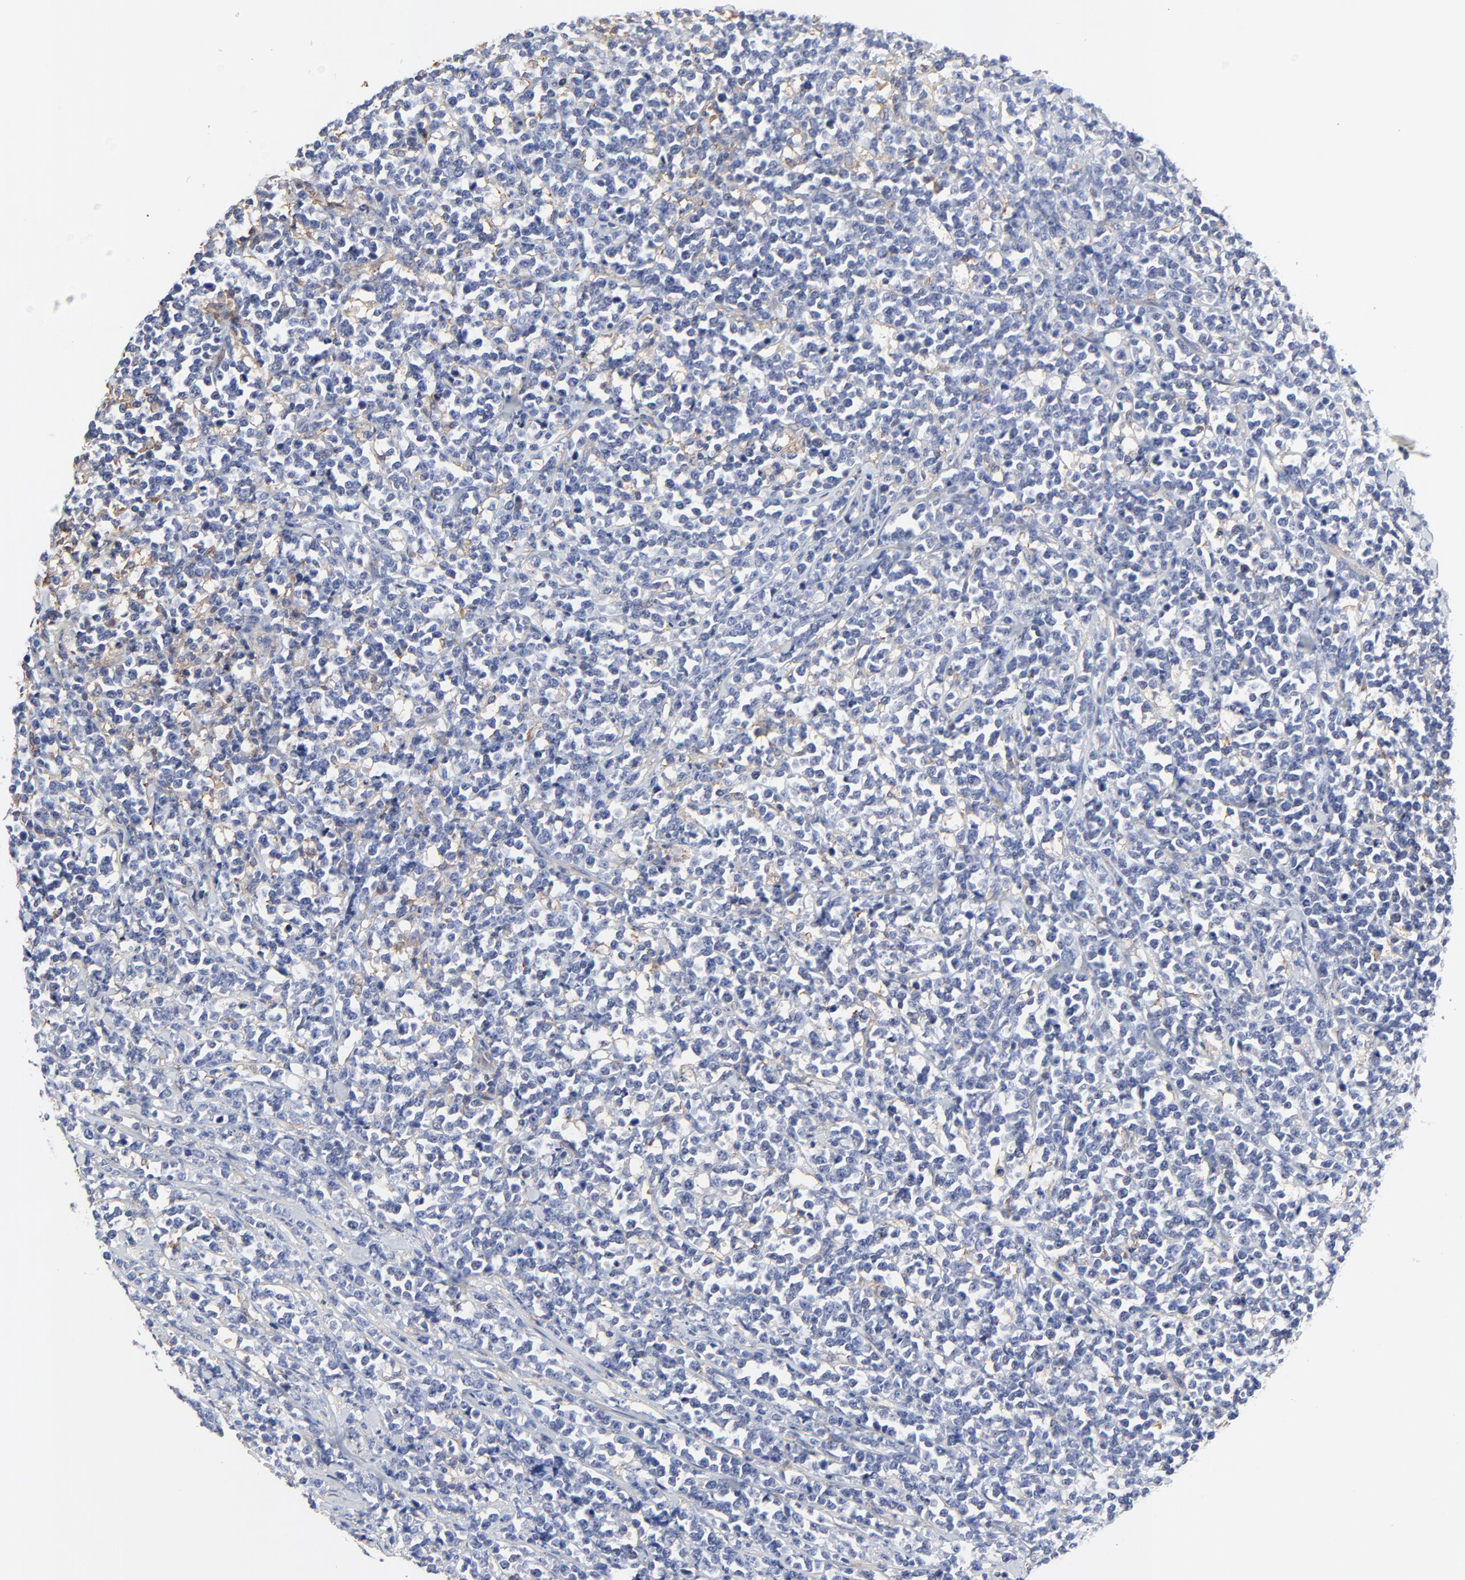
{"staining": {"intensity": "weak", "quantity": "<25%", "location": "cytoplasmic/membranous"}, "tissue": "lymphoma", "cell_type": "Tumor cells", "image_type": "cancer", "snomed": [{"axis": "morphology", "description": "Malignant lymphoma, non-Hodgkin's type, High grade"}, {"axis": "topography", "description": "Small intestine"}, {"axis": "topography", "description": "Colon"}], "caption": "An IHC micrograph of malignant lymphoma, non-Hodgkin's type (high-grade) is shown. There is no staining in tumor cells of malignant lymphoma, non-Hodgkin's type (high-grade).", "gene": "NXF3", "patient": {"sex": "male", "age": 8}}